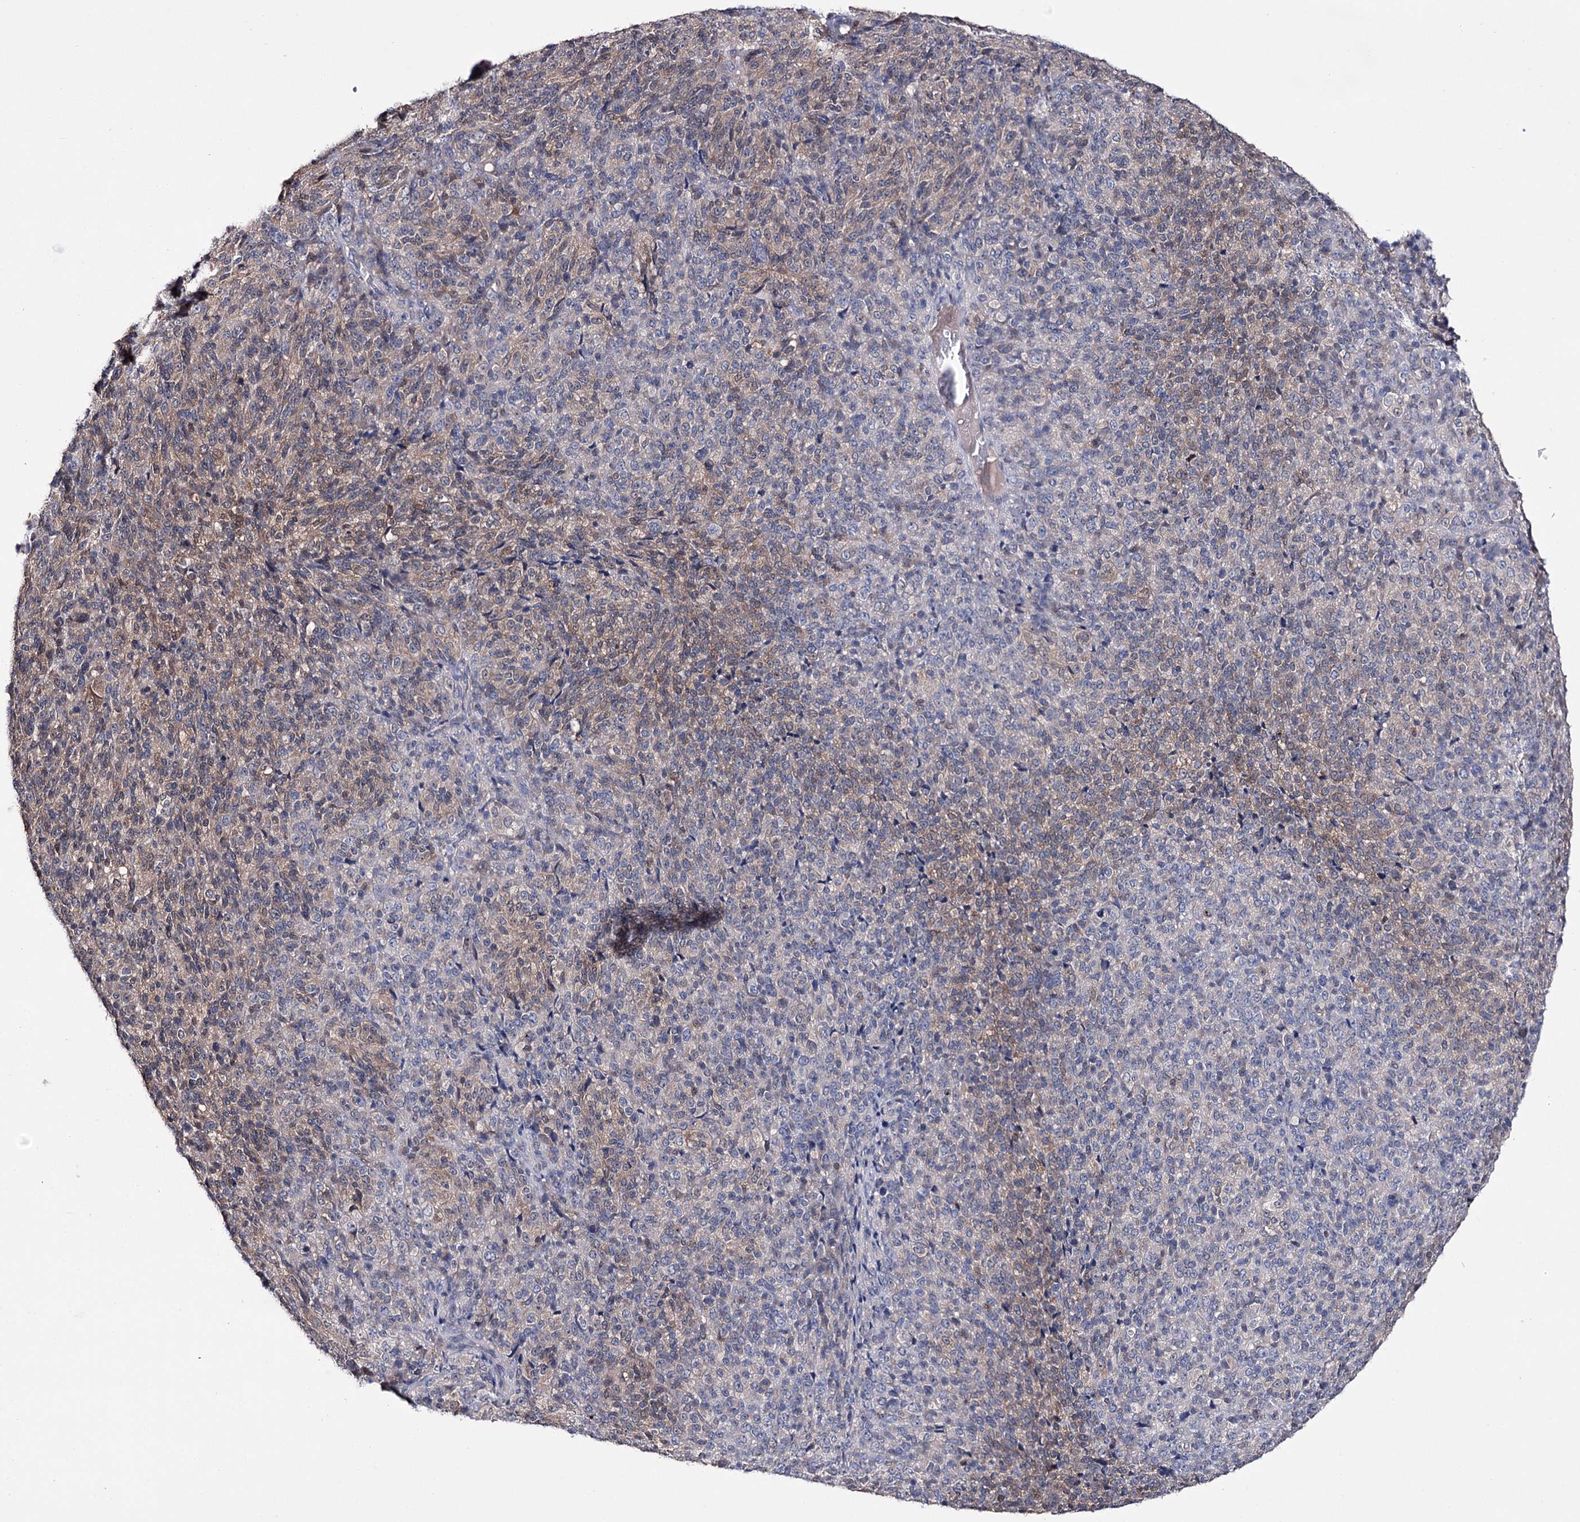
{"staining": {"intensity": "weak", "quantity": "25%-75%", "location": "cytoplasmic/membranous"}, "tissue": "melanoma", "cell_type": "Tumor cells", "image_type": "cancer", "snomed": [{"axis": "morphology", "description": "Malignant melanoma, Metastatic site"}, {"axis": "topography", "description": "Brain"}], "caption": "Brown immunohistochemical staining in human melanoma demonstrates weak cytoplasmic/membranous positivity in about 25%-75% of tumor cells. The staining is performed using DAB brown chromogen to label protein expression. The nuclei are counter-stained blue using hematoxylin.", "gene": "PTER", "patient": {"sex": "female", "age": 56}}